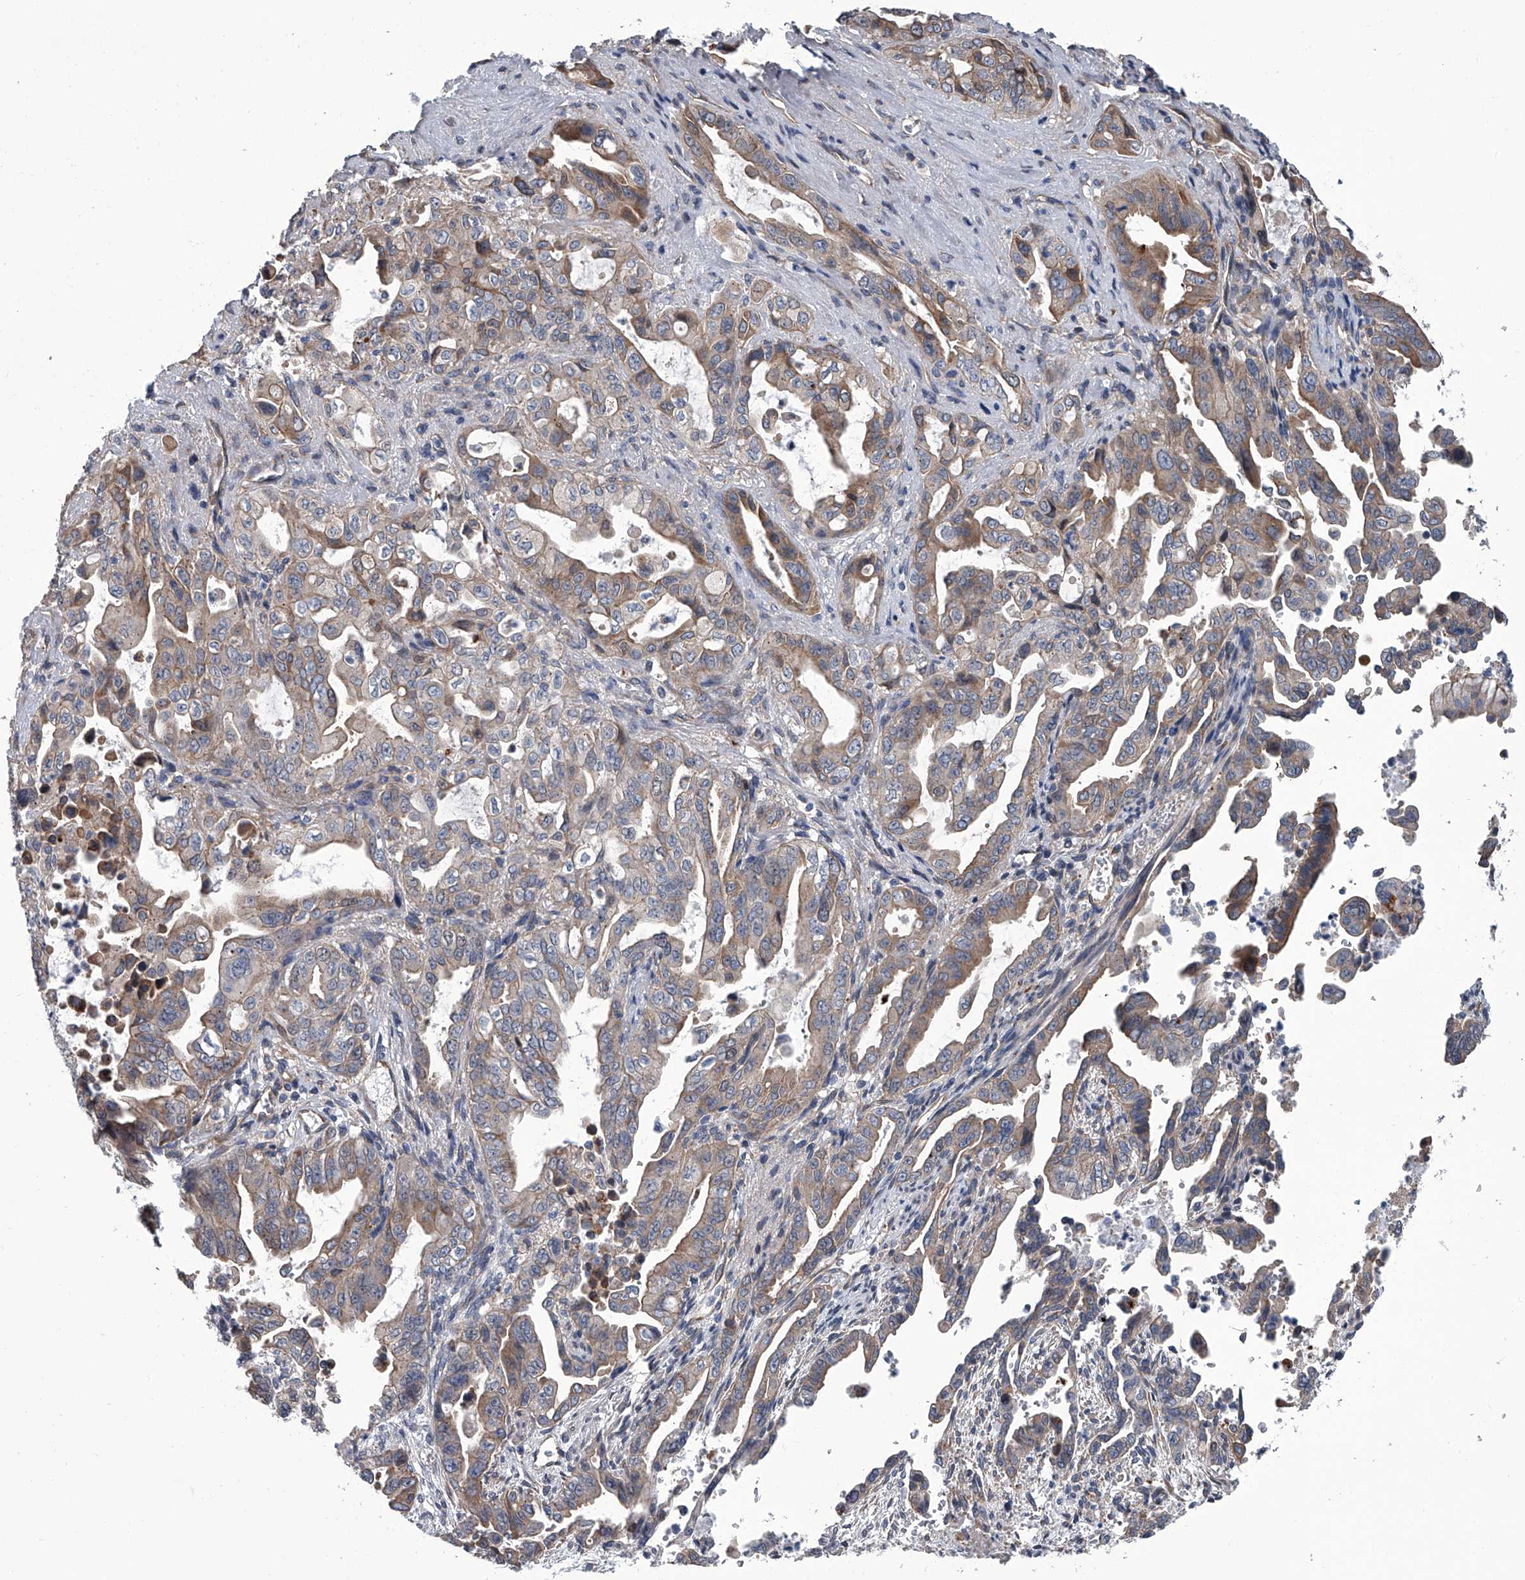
{"staining": {"intensity": "moderate", "quantity": "25%-75%", "location": "cytoplasmic/membranous"}, "tissue": "pancreatic cancer", "cell_type": "Tumor cells", "image_type": "cancer", "snomed": [{"axis": "morphology", "description": "Adenocarcinoma, NOS"}, {"axis": "topography", "description": "Pancreas"}], "caption": "Tumor cells demonstrate medium levels of moderate cytoplasmic/membranous positivity in approximately 25%-75% of cells in adenocarcinoma (pancreatic). (Brightfield microscopy of DAB IHC at high magnification).", "gene": "ABCG1", "patient": {"sex": "male", "age": 70}}